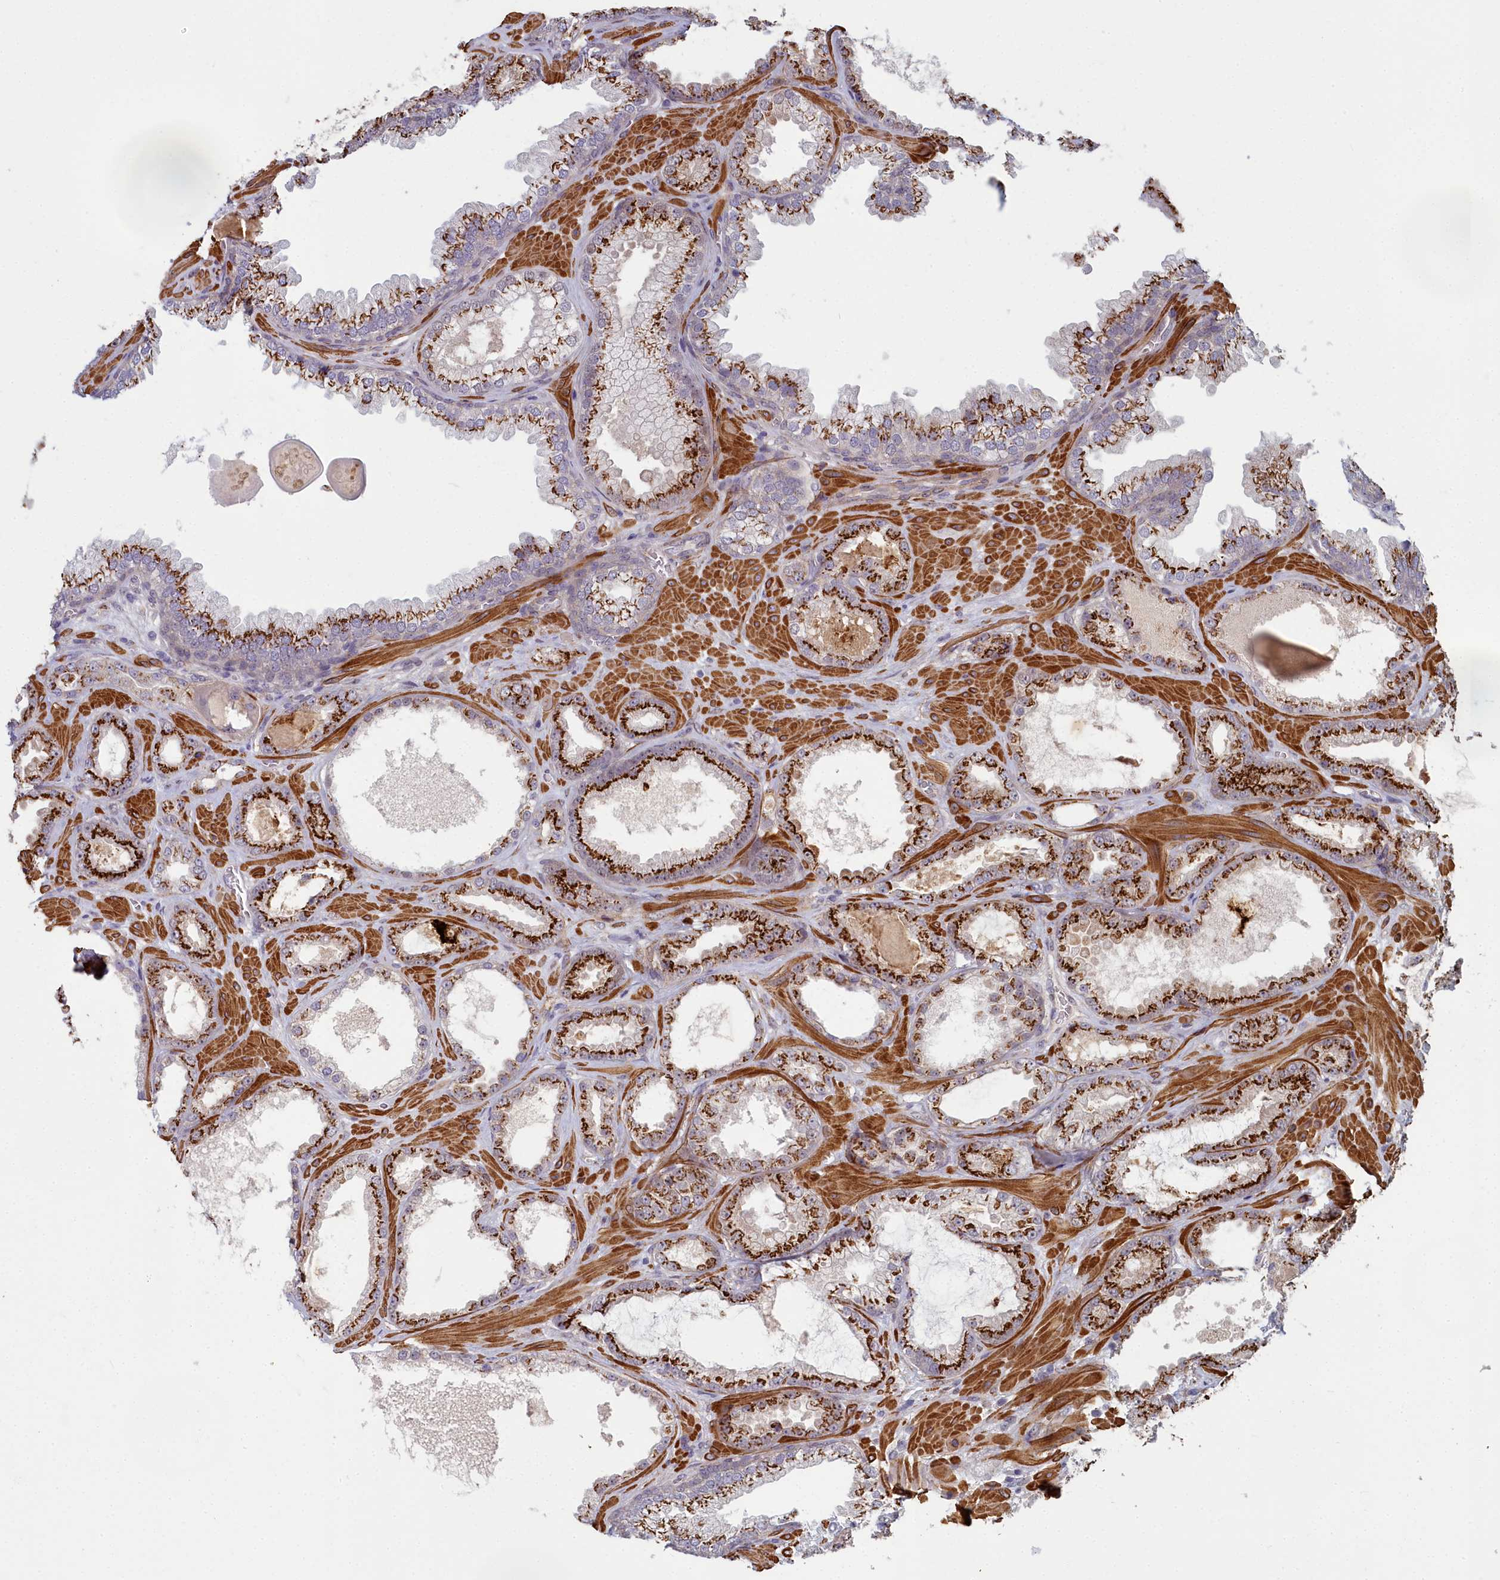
{"staining": {"intensity": "strong", "quantity": ">75%", "location": "cytoplasmic/membranous"}, "tissue": "prostate cancer", "cell_type": "Tumor cells", "image_type": "cancer", "snomed": [{"axis": "morphology", "description": "Adenocarcinoma, Low grade"}, {"axis": "topography", "description": "Prostate"}], "caption": "A brown stain highlights strong cytoplasmic/membranous staining of a protein in human prostate cancer tumor cells. The staining was performed using DAB (3,3'-diaminobenzidine) to visualize the protein expression in brown, while the nuclei were stained in blue with hematoxylin (Magnification: 20x).", "gene": "ZNF626", "patient": {"sex": "male", "age": 57}}